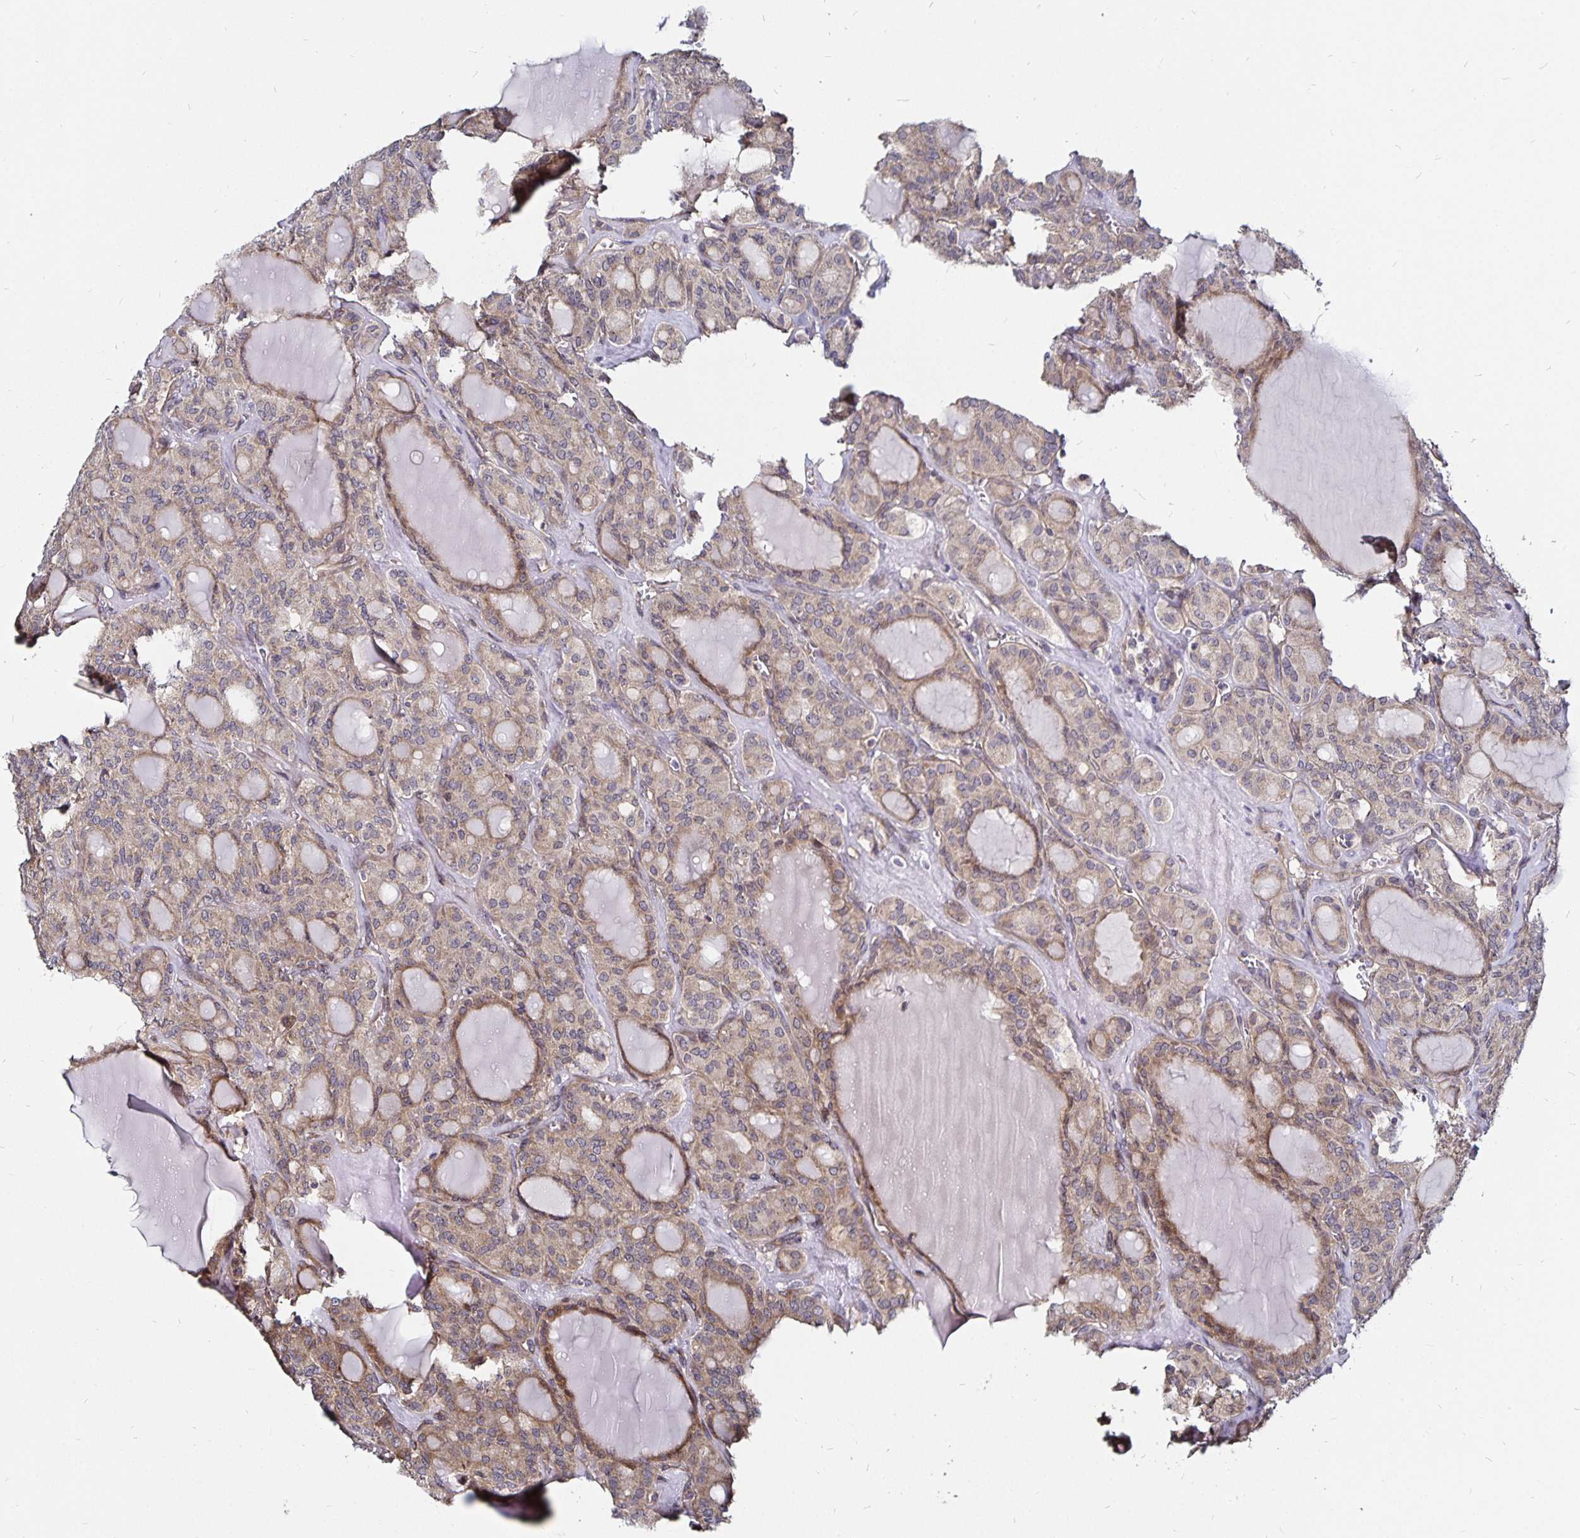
{"staining": {"intensity": "weak", "quantity": "25%-75%", "location": "cytoplasmic/membranous"}, "tissue": "thyroid cancer", "cell_type": "Tumor cells", "image_type": "cancer", "snomed": [{"axis": "morphology", "description": "Papillary adenocarcinoma, NOS"}, {"axis": "topography", "description": "Thyroid gland"}], "caption": "The image exhibits immunohistochemical staining of thyroid papillary adenocarcinoma. There is weak cytoplasmic/membranous expression is seen in about 25%-75% of tumor cells. Immunohistochemistry stains the protein in brown and the nuclei are stained blue.", "gene": "CYP27A1", "patient": {"sex": "male", "age": 87}}